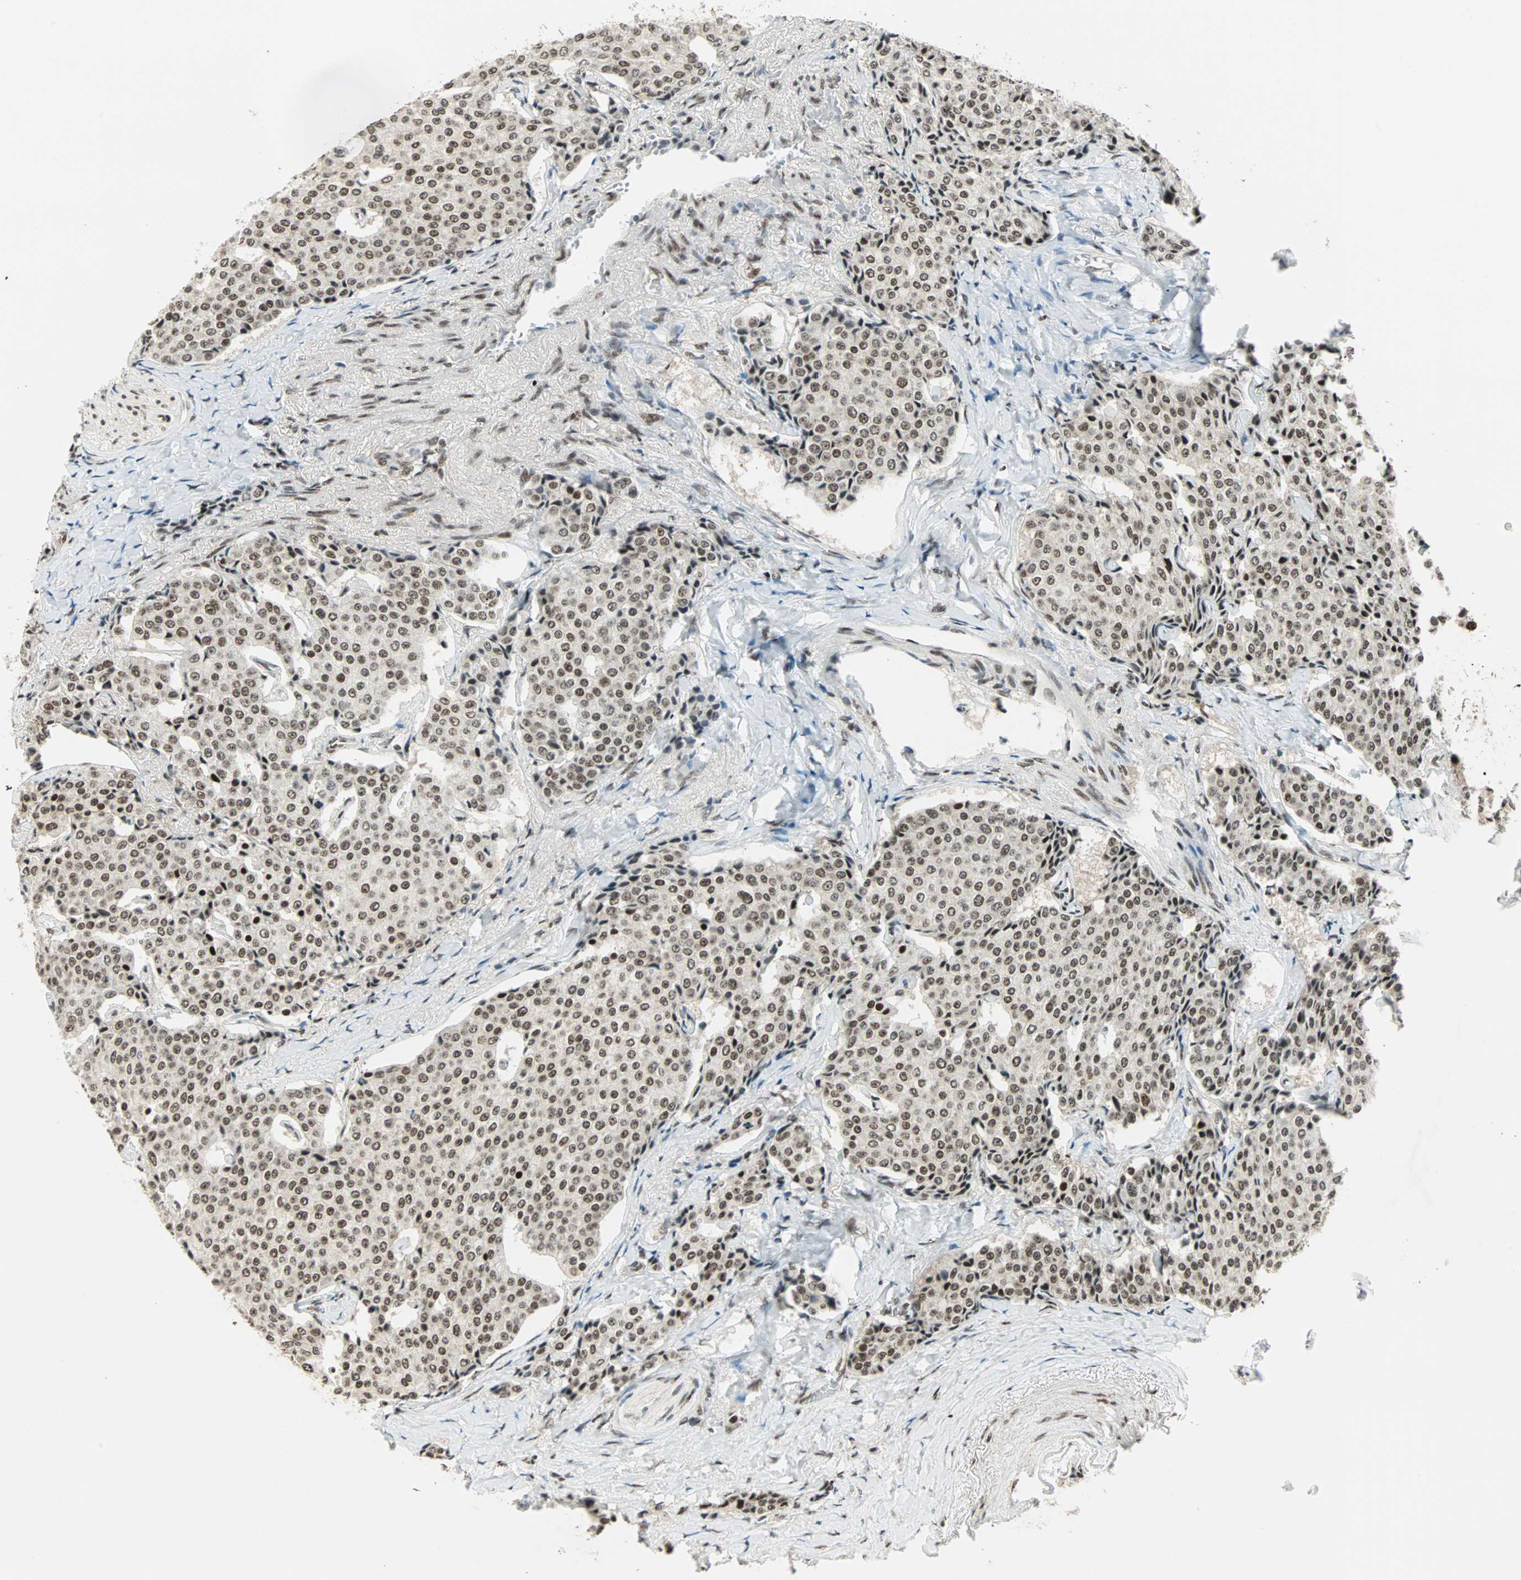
{"staining": {"intensity": "moderate", "quantity": ">75%", "location": "nuclear"}, "tissue": "carcinoid", "cell_type": "Tumor cells", "image_type": "cancer", "snomed": [{"axis": "morphology", "description": "Carcinoid, malignant, NOS"}, {"axis": "topography", "description": "Colon"}], "caption": "IHC staining of malignant carcinoid, which shows medium levels of moderate nuclear expression in about >75% of tumor cells indicating moderate nuclear protein staining. The staining was performed using DAB (3,3'-diaminobenzidine) (brown) for protein detection and nuclei were counterstained in hematoxylin (blue).", "gene": "BLM", "patient": {"sex": "female", "age": 61}}